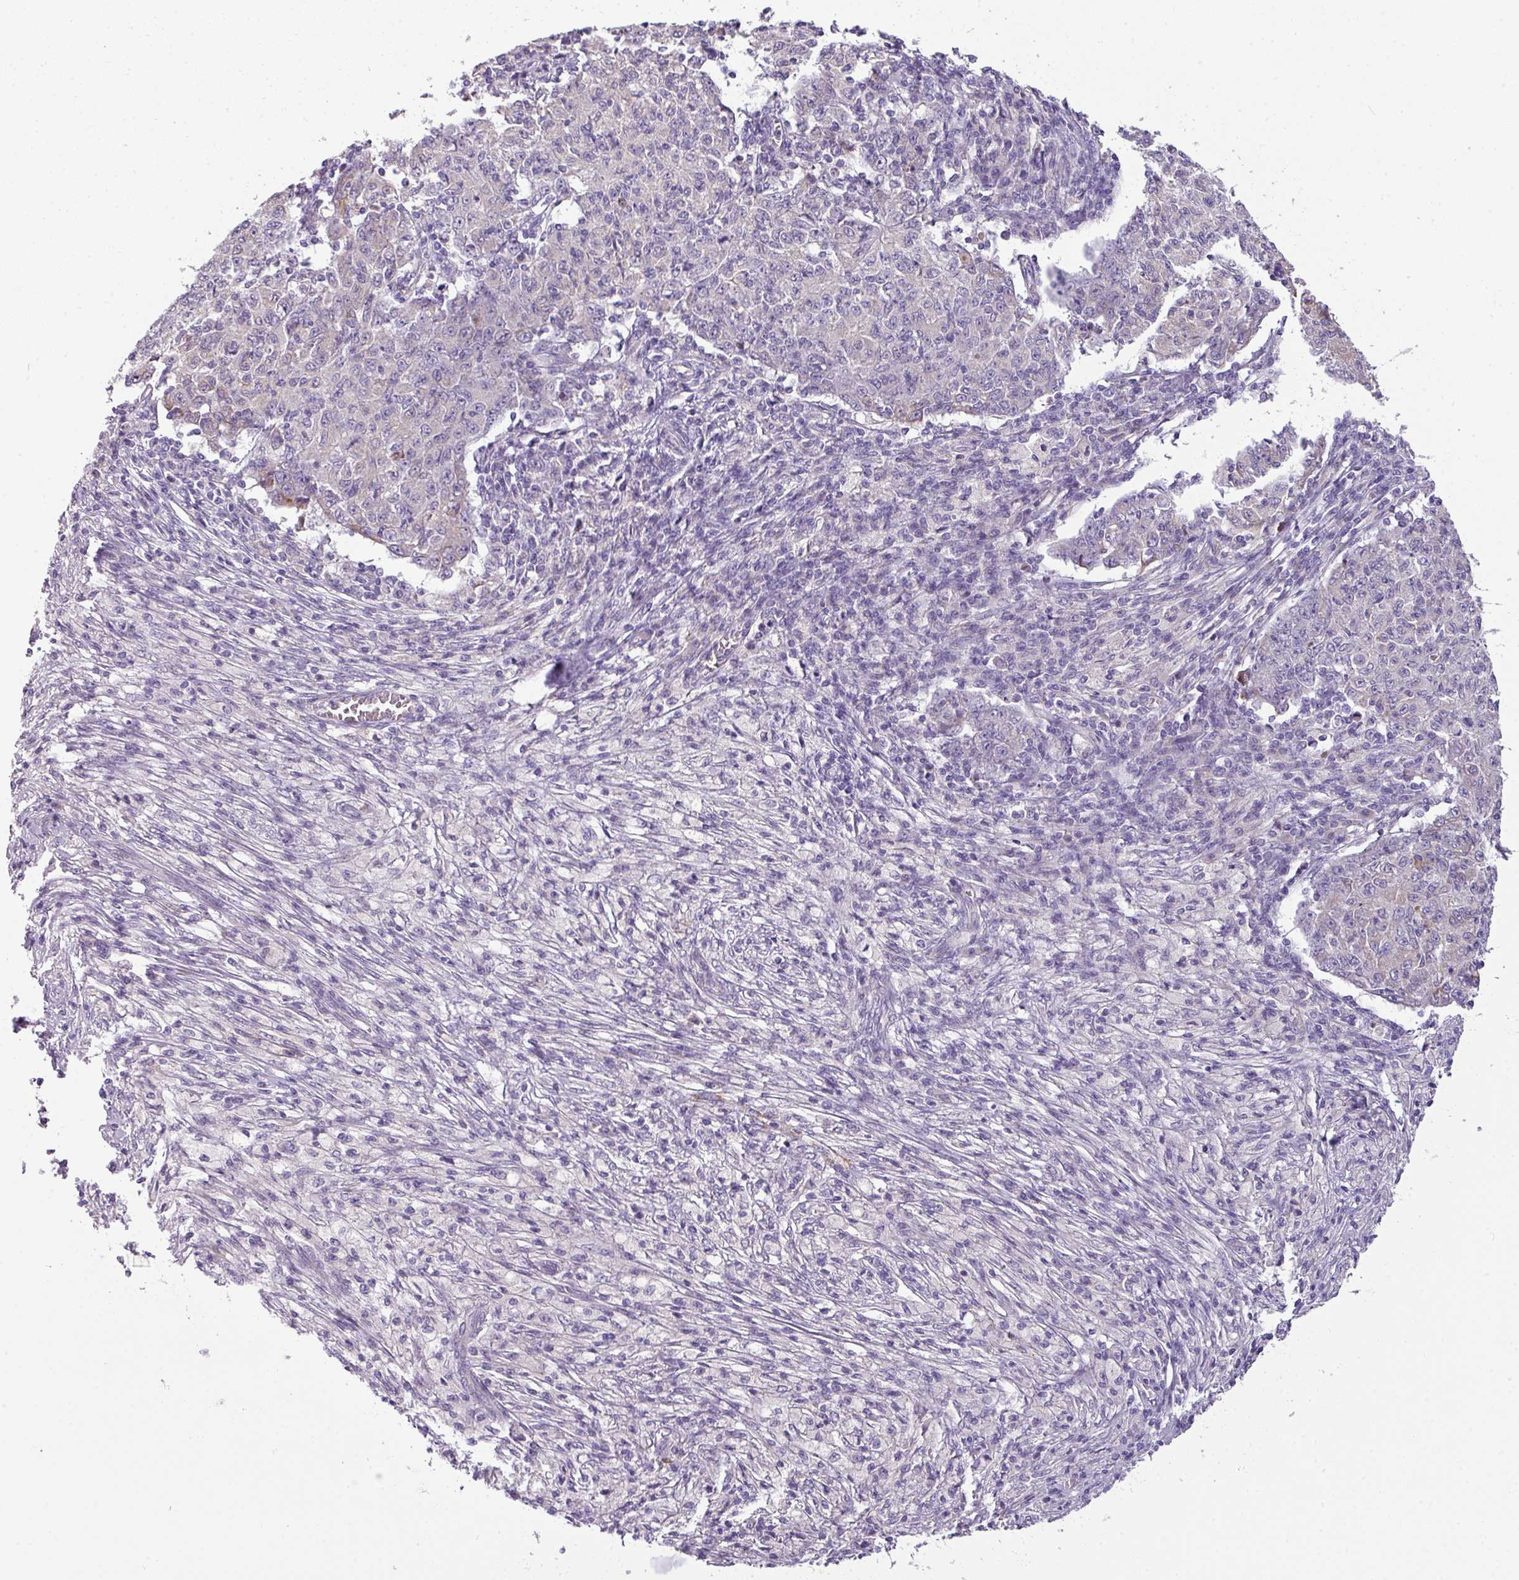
{"staining": {"intensity": "negative", "quantity": "none", "location": "none"}, "tissue": "ovarian cancer", "cell_type": "Tumor cells", "image_type": "cancer", "snomed": [{"axis": "morphology", "description": "Carcinoma, endometroid"}, {"axis": "topography", "description": "Ovary"}], "caption": "Protein analysis of endometroid carcinoma (ovarian) shows no significant staining in tumor cells.", "gene": "PIK3R5", "patient": {"sex": "female", "age": 42}}